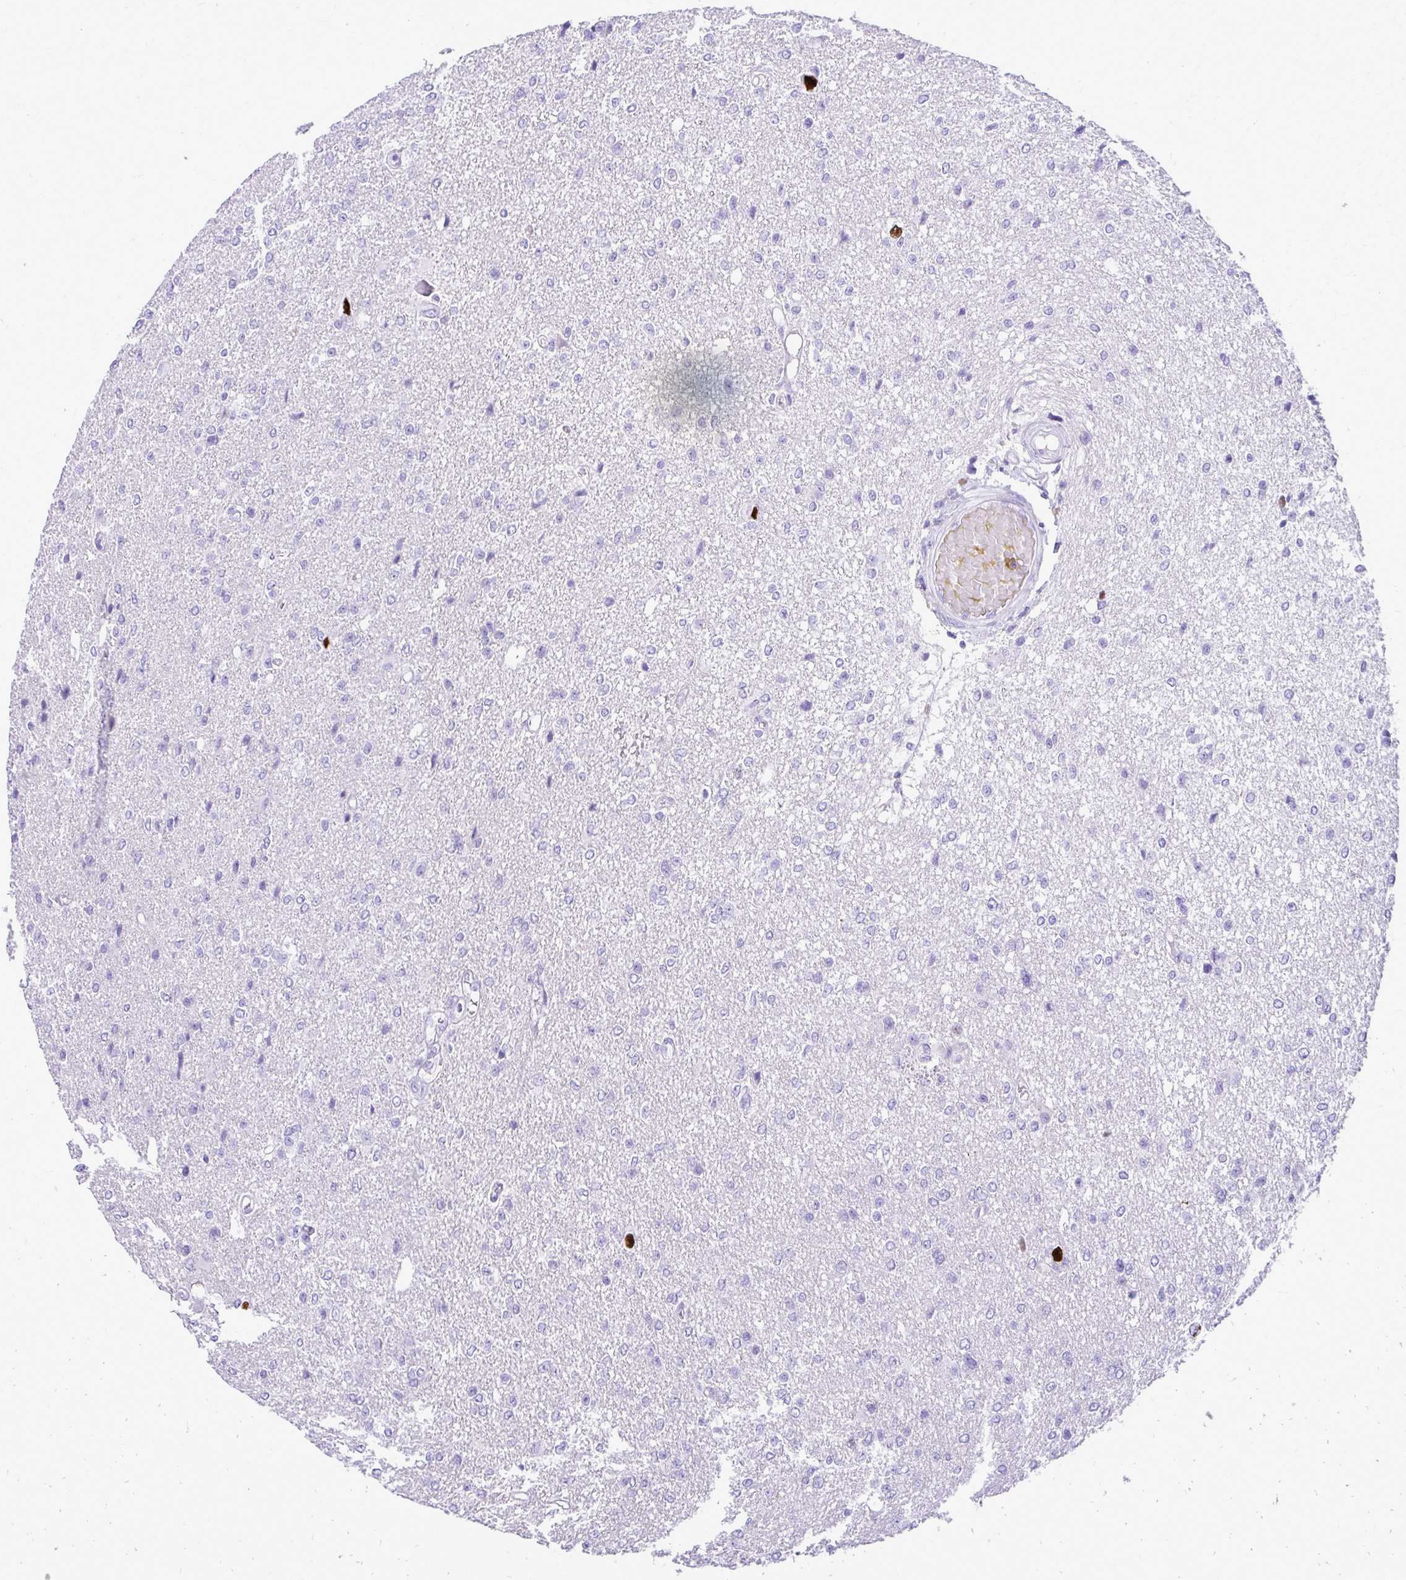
{"staining": {"intensity": "negative", "quantity": "none", "location": "none"}, "tissue": "glioma", "cell_type": "Tumor cells", "image_type": "cancer", "snomed": [{"axis": "morphology", "description": "Glioma, malignant, Low grade"}, {"axis": "topography", "description": "Brain"}], "caption": "This is a image of immunohistochemistry (IHC) staining of malignant low-grade glioma, which shows no expression in tumor cells. Nuclei are stained in blue.", "gene": "RALYL", "patient": {"sex": "male", "age": 26}}